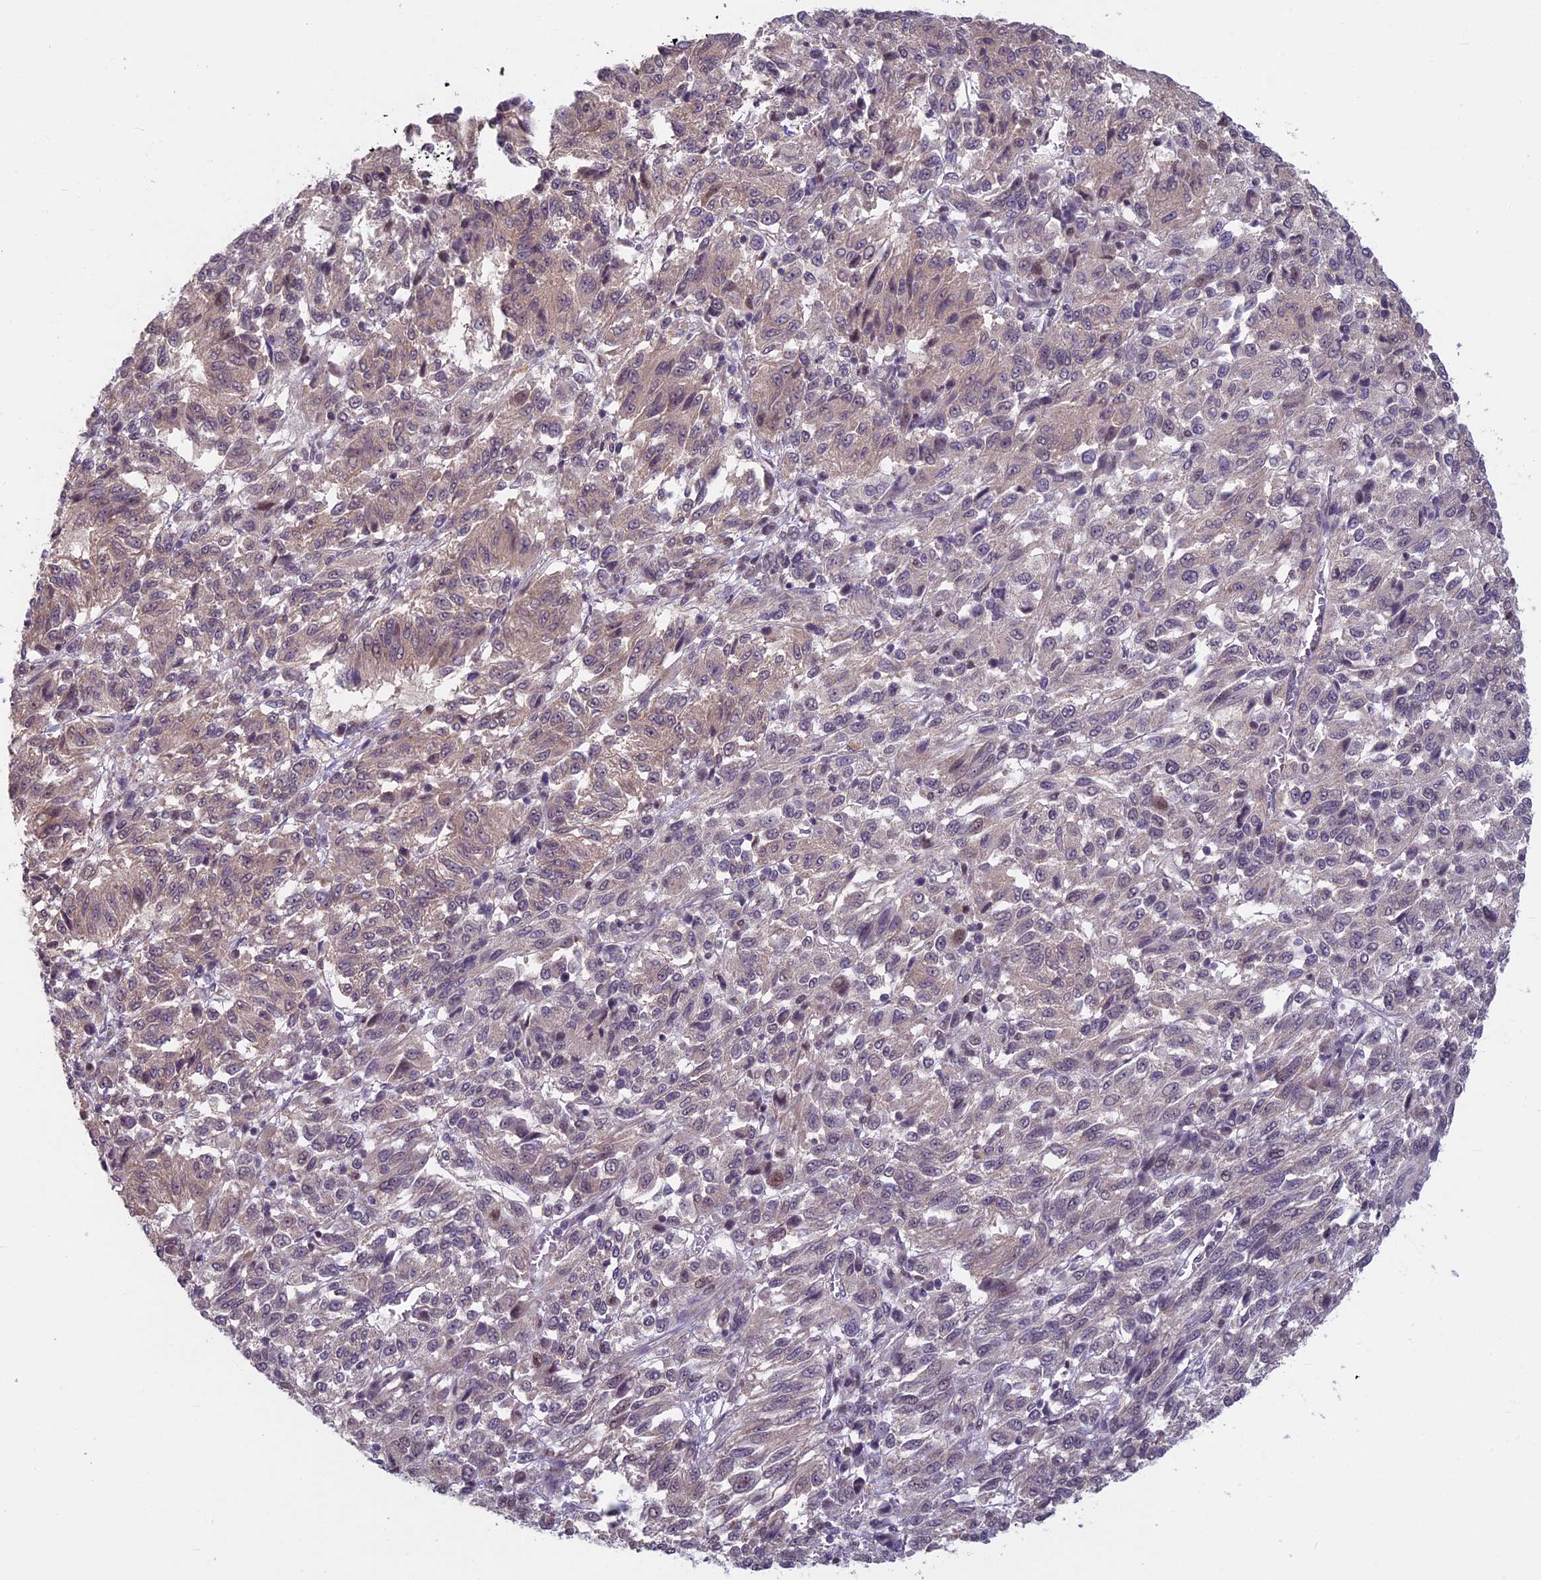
{"staining": {"intensity": "weak", "quantity": "<25%", "location": "cytoplasmic/membranous"}, "tissue": "melanoma", "cell_type": "Tumor cells", "image_type": "cancer", "snomed": [{"axis": "morphology", "description": "Malignant melanoma, Metastatic site"}, {"axis": "topography", "description": "Lung"}], "caption": "Malignant melanoma (metastatic site) was stained to show a protein in brown. There is no significant positivity in tumor cells. The staining is performed using DAB brown chromogen with nuclei counter-stained in using hematoxylin.", "gene": "SPIRE1", "patient": {"sex": "male", "age": 64}}